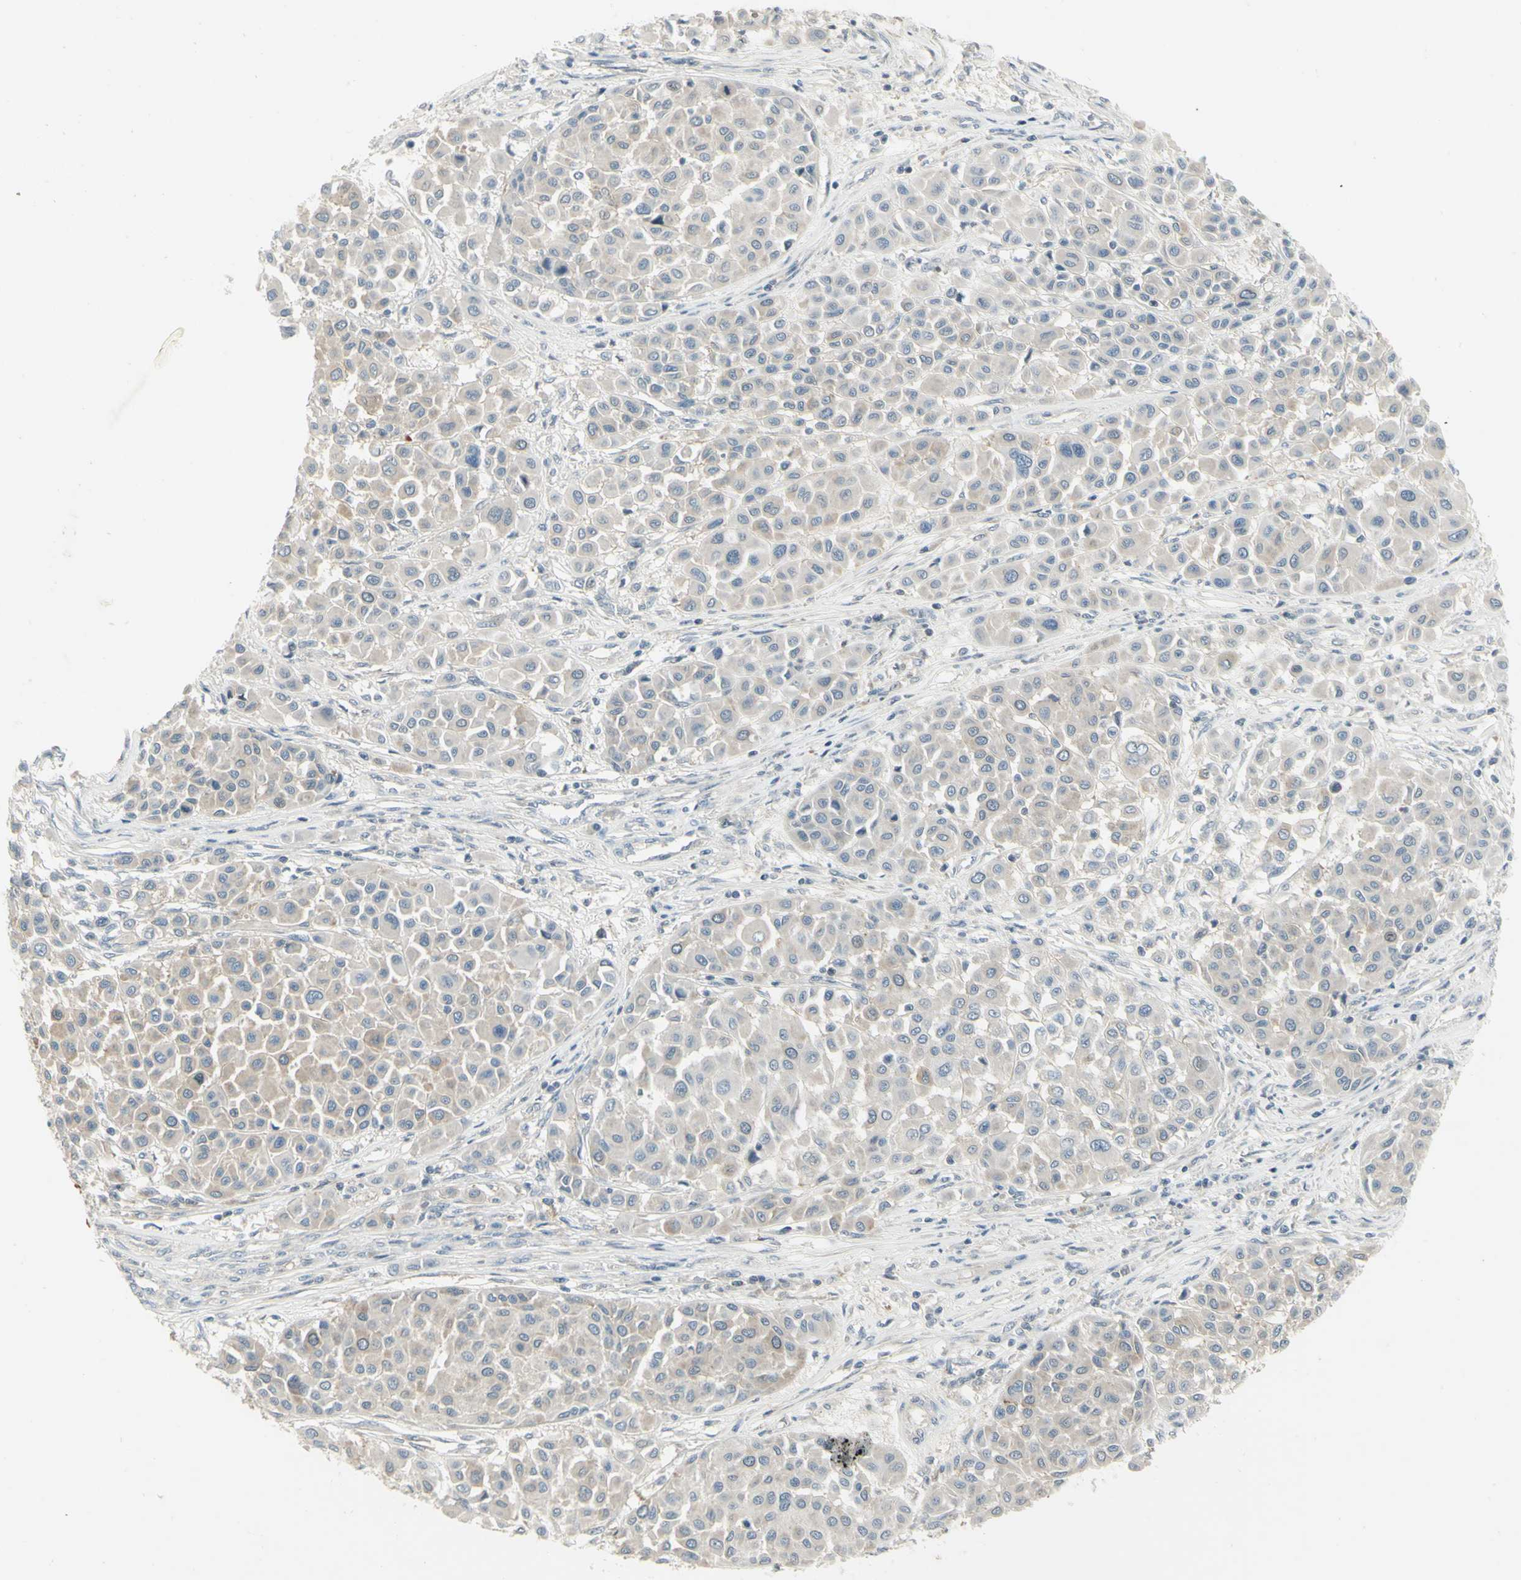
{"staining": {"intensity": "weak", "quantity": "25%-75%", "location": "cytoplasmic/membranous"}, "tissue": "melanoma", "cell_type": "Tumor cells", "image_type": "cancer", "snomed": [{"axis": "morphology", "description": "Malignant melanoma, Metastatic site"}, {"axis": "topography", "description": "Soft tissue"}], "caption": "Malignant melanoma (metastatic site) stained with a protein marker reveals weak staining in tumor cells.", "gene": "CCNB2", "patient": {"sex": "male", "age": 41}}